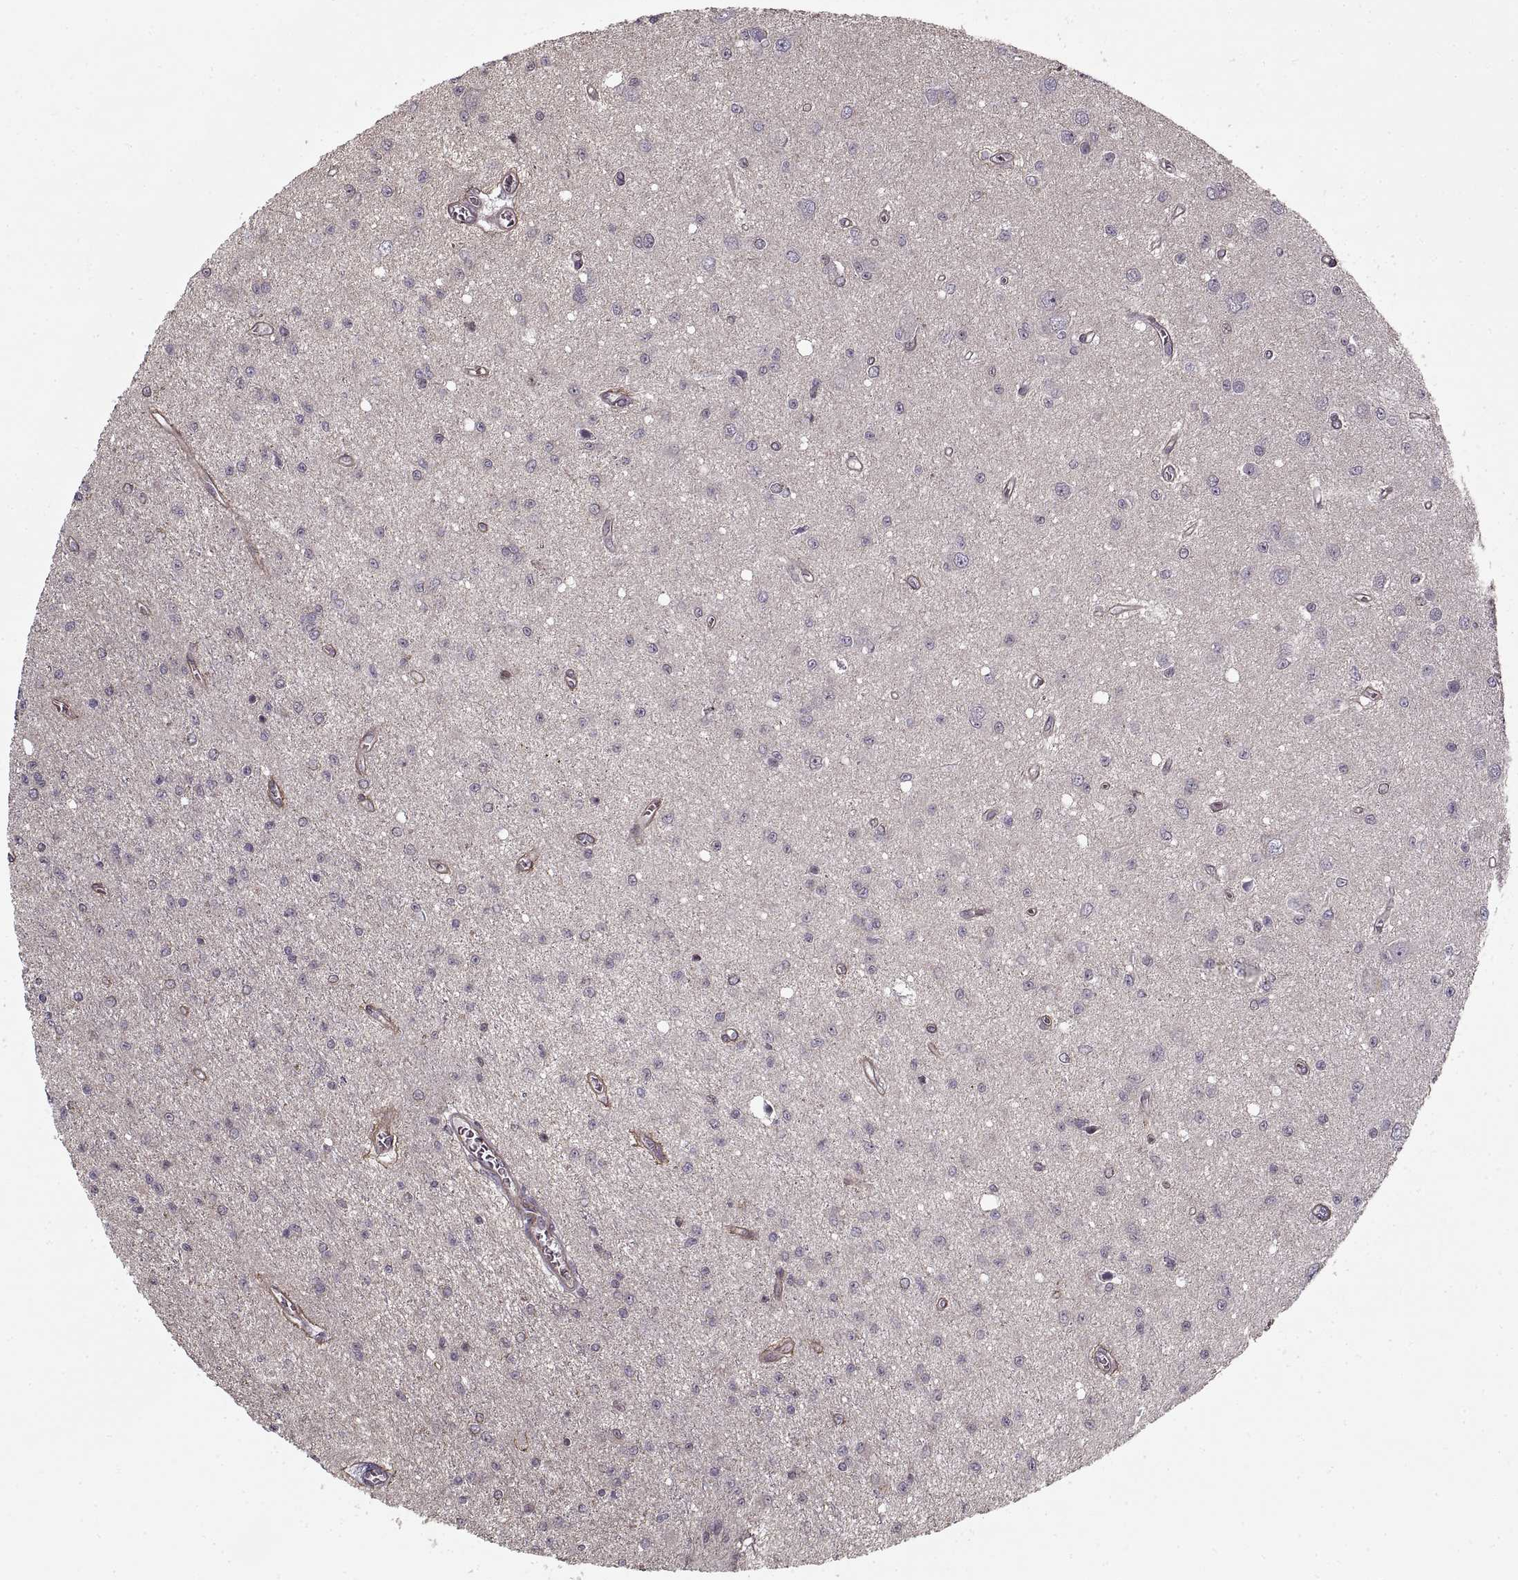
{"staining": {"intensity": "negative", "quantity": "none", "location": "none"}, "tissue": "glioma", "cell_type": "Tumor cells", "image_type": "cancer", "snomed": [{"axis": "morphology", "description": "Glioma, malignant, Low grade"}, {"axis": "topography", "description": "Brain"}], "caption": "IHC micrograph of neoplastic tissue: glioma stained with DAB (3,3'-diaminobenzidine) displays no significant protein staining in tumor cells. Nuclei are stained in blue.", "gene": "LAMB2", "patient": {"sex": "female", "age": 45}}